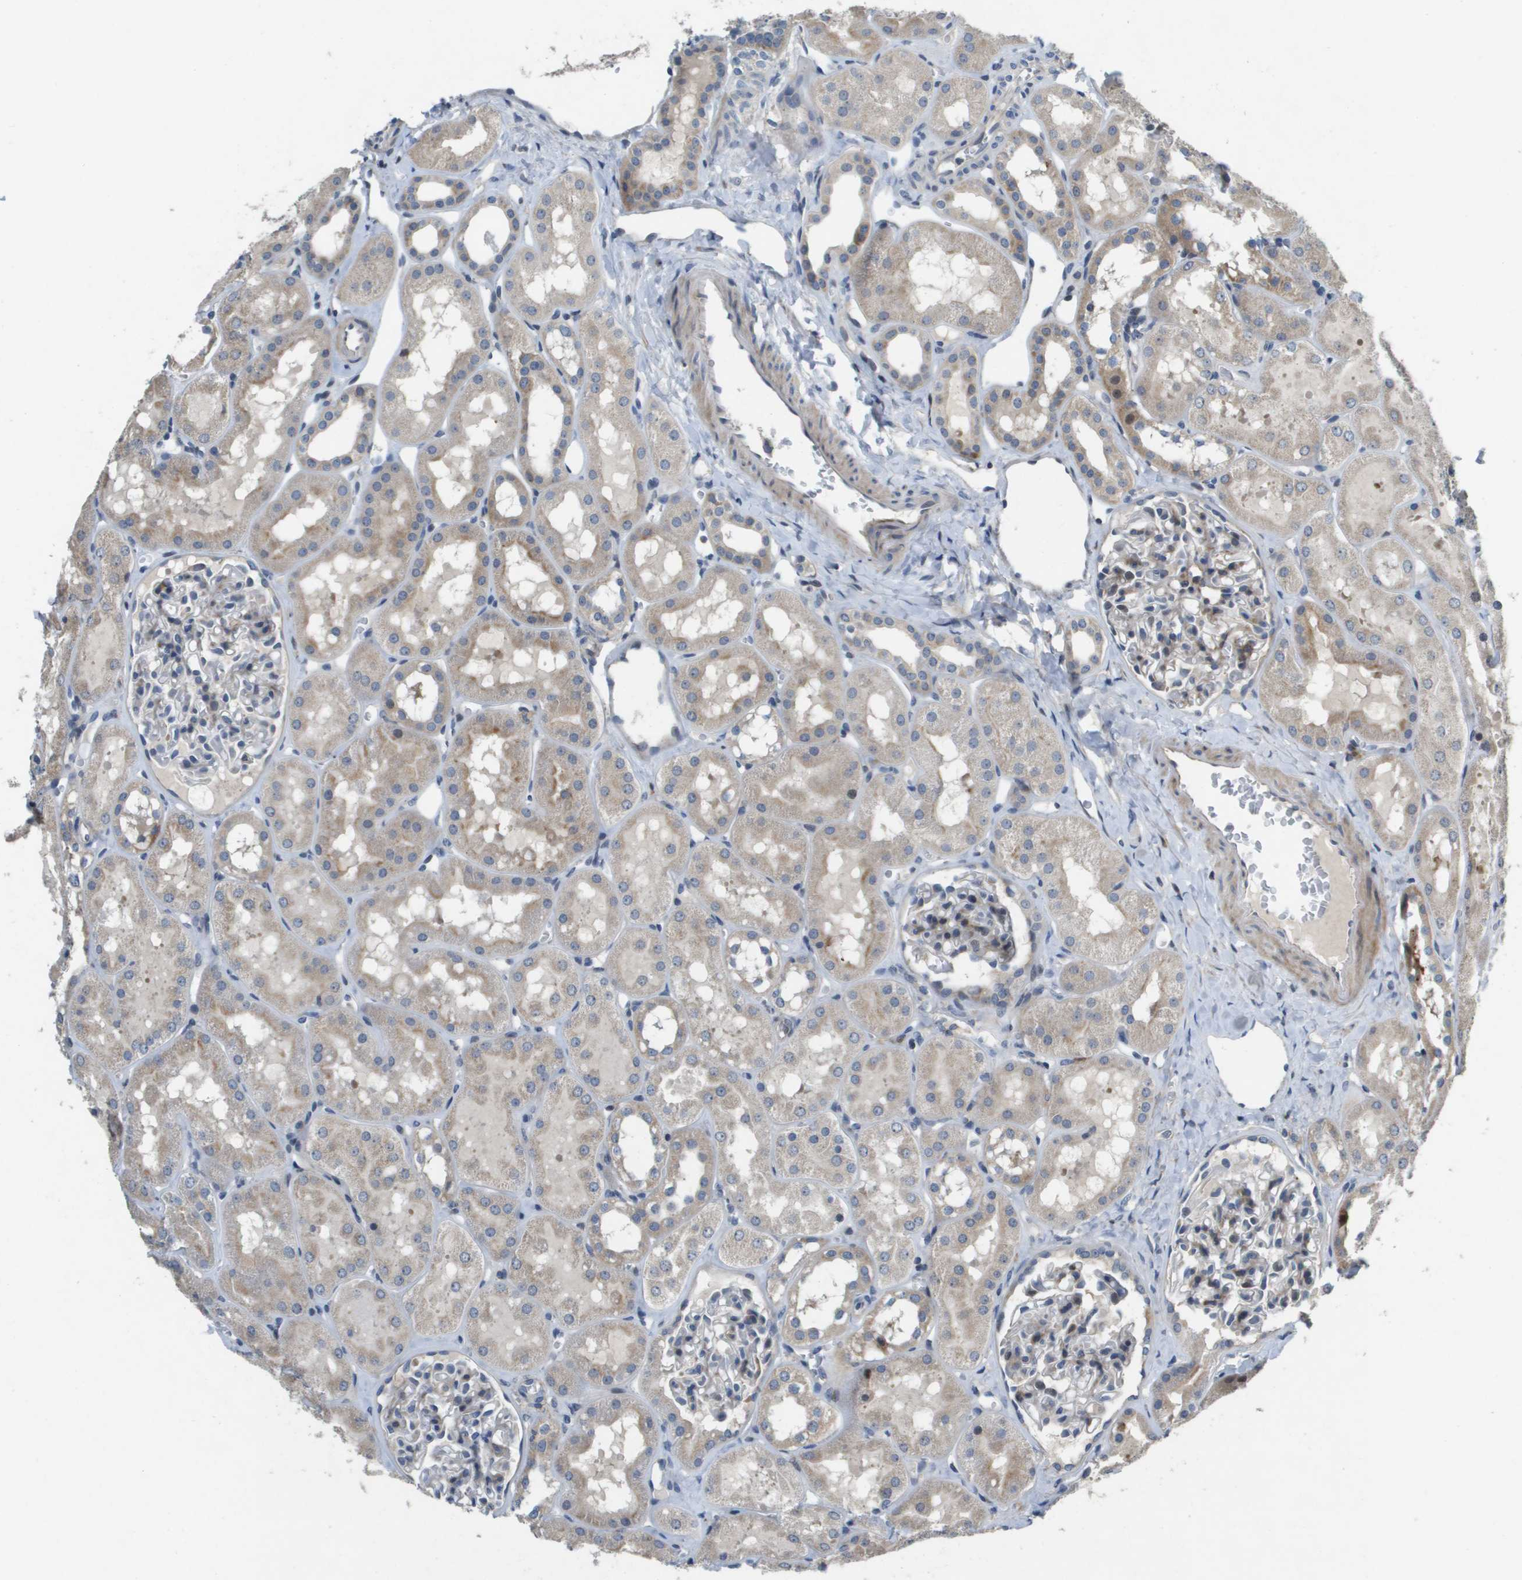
{"staining": {"intensity": "moderate", "quantity": "<25%", "location": "nuclear"}, "tissue": "kidney", "cell_type": "Cells in glomeruli", "image_type": "normal", "snomed": [{"axis": "morphology", "description": "Normal tissue, NOS"}, {"axis": "topography", "description": "Kidney"}, {"axis": "topography", "description": "Urinary bladder"}], "caption": "The immunohistochemical stain highlights moderate nuclear positivity in cells in glomeruli of unremarkable kidney. (brown staining indicates protein expression, while blue staining denotes nuclei).", "gene": "SCN4B", "patient": {"sex": "male", "age": 16}}